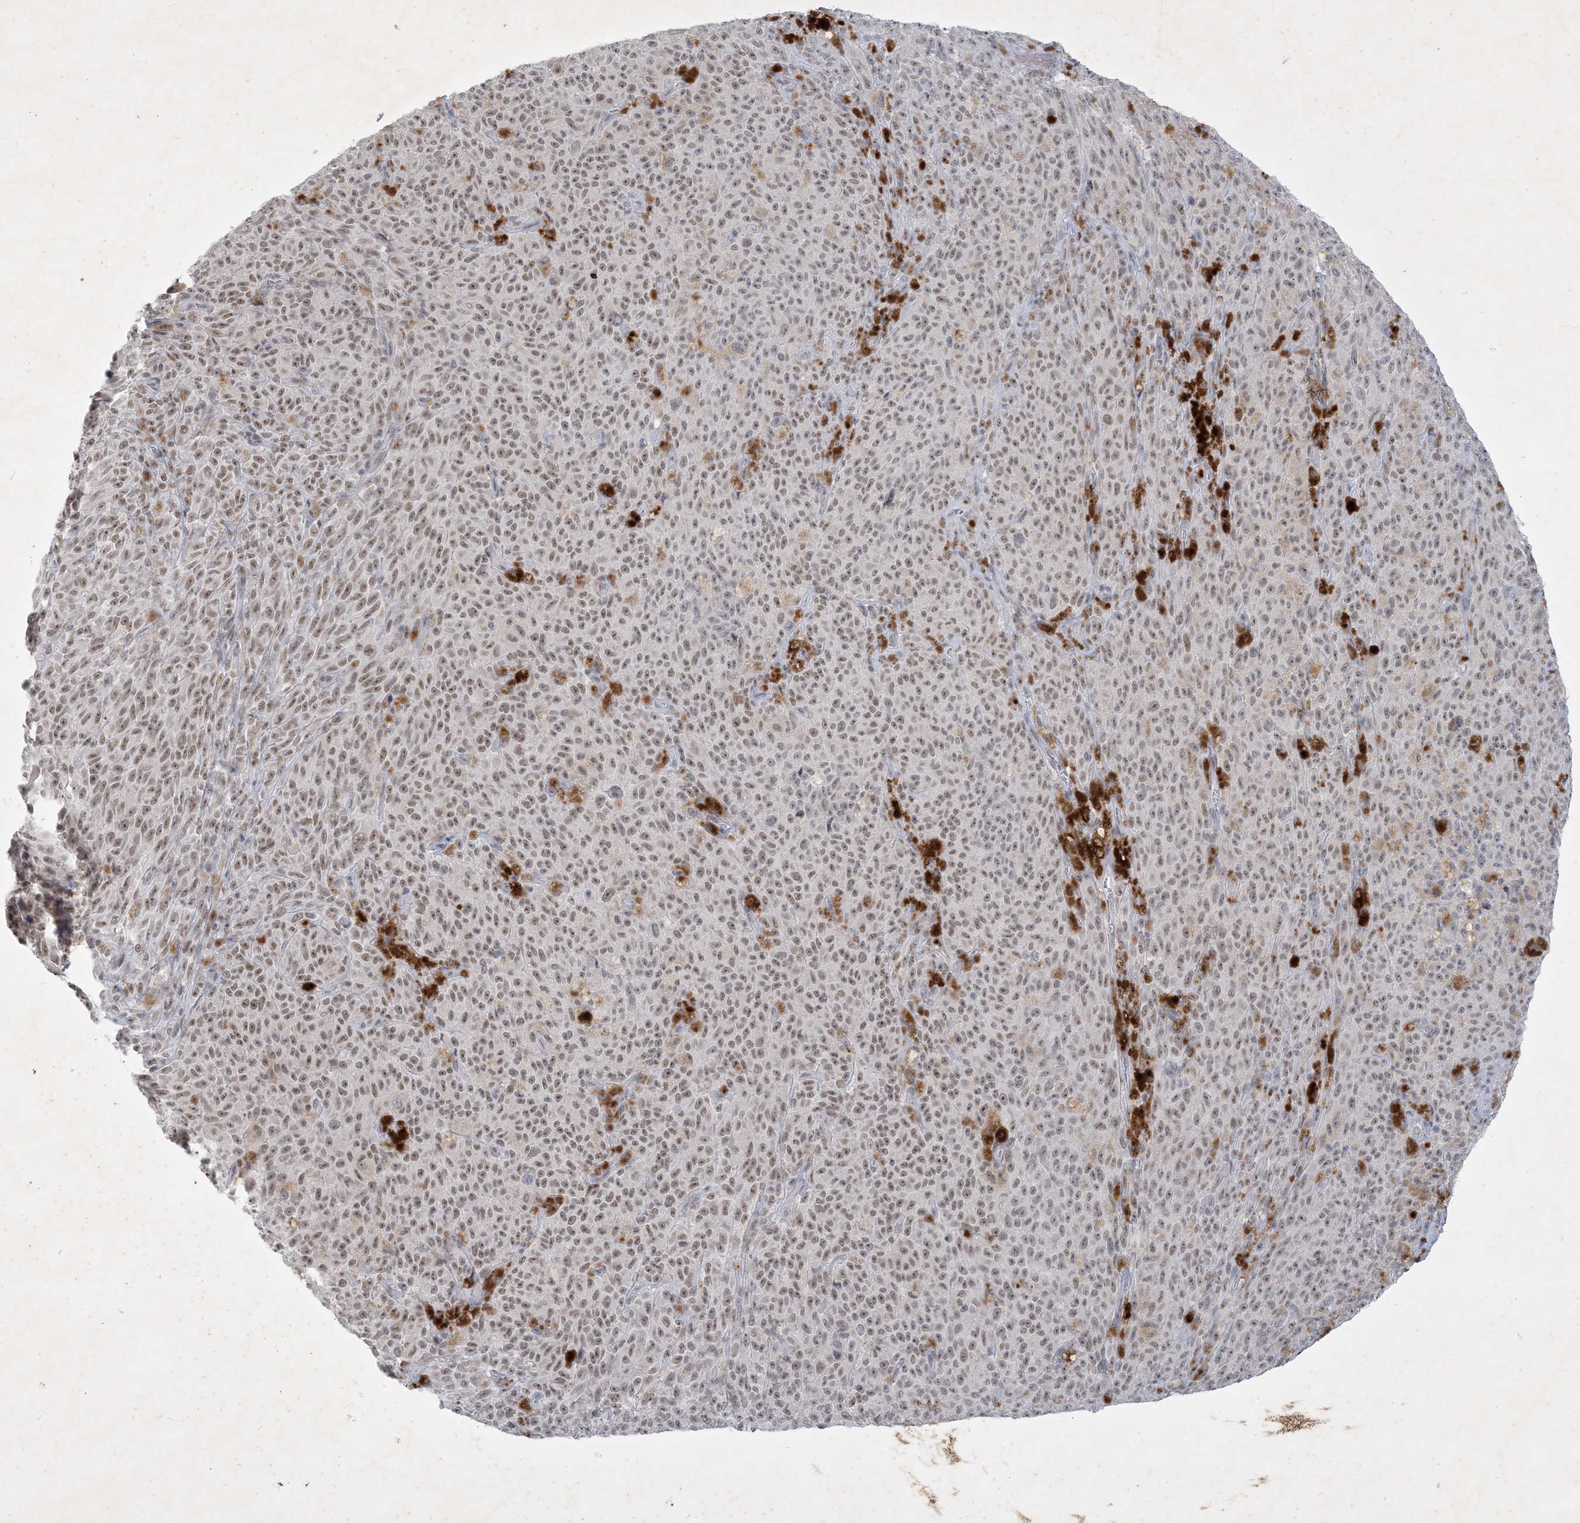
{"staining": {"intensity": "weak", "quantity": ">75%", "location": "nuclear"}, "tissue": "melanoma", "cell_type": "Tumor cells", "image_type": "cancer", "snomed": [{"axis": "morphology", "description": "Malignant melanoma, NOS"}, {"axis": "topography", "description": "Skin"}], "caption": "Protein analysis of melanoma tissue exhibits weak nuclear positivity in approximately >75% of tumor cells.", "gene": "ZNF674", "patient": {"sex": "female", "age": 82}}